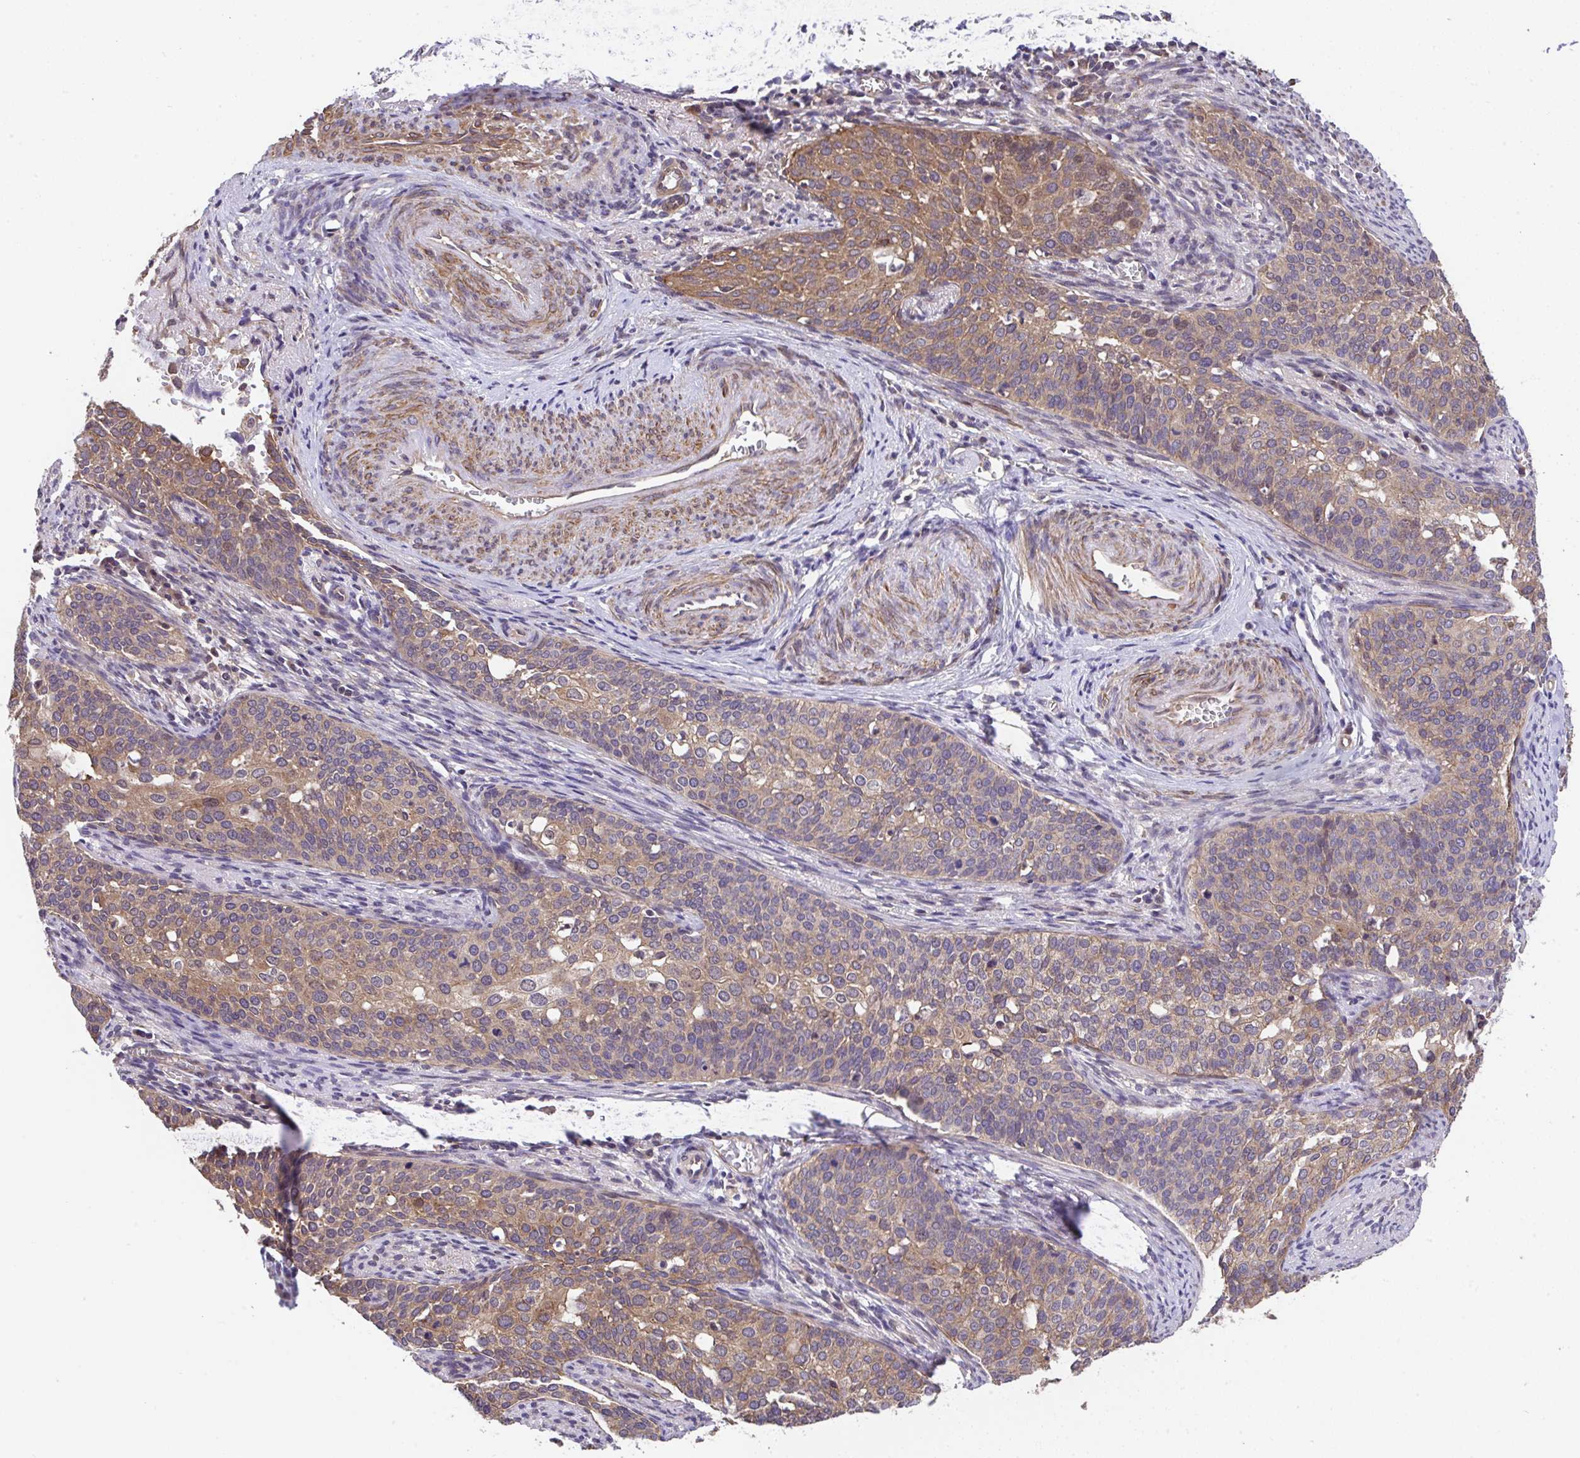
{"staining": {"intensity": "moderate", "quantity": ">75%", "location": "cytoplasmic/membranous"}, "tissue": "cervical cancer", "cell_type": "Tumor cells", "image_type": "cancer", "snomed": [{"axis": "morphology", "description": "Squamous cell carcinoma, NOS"}, {"axis": "topography", "description": "Cervix"}], "caption": "Squamous cell carcinoma (cervical) stained for a protein (brown) demonstrates moderate cytoplasmic/membranous positive expression in approximately >75% of tumor cells.", "gene": "ZNF696", "patient": {"sex": "female", "age": 44}}